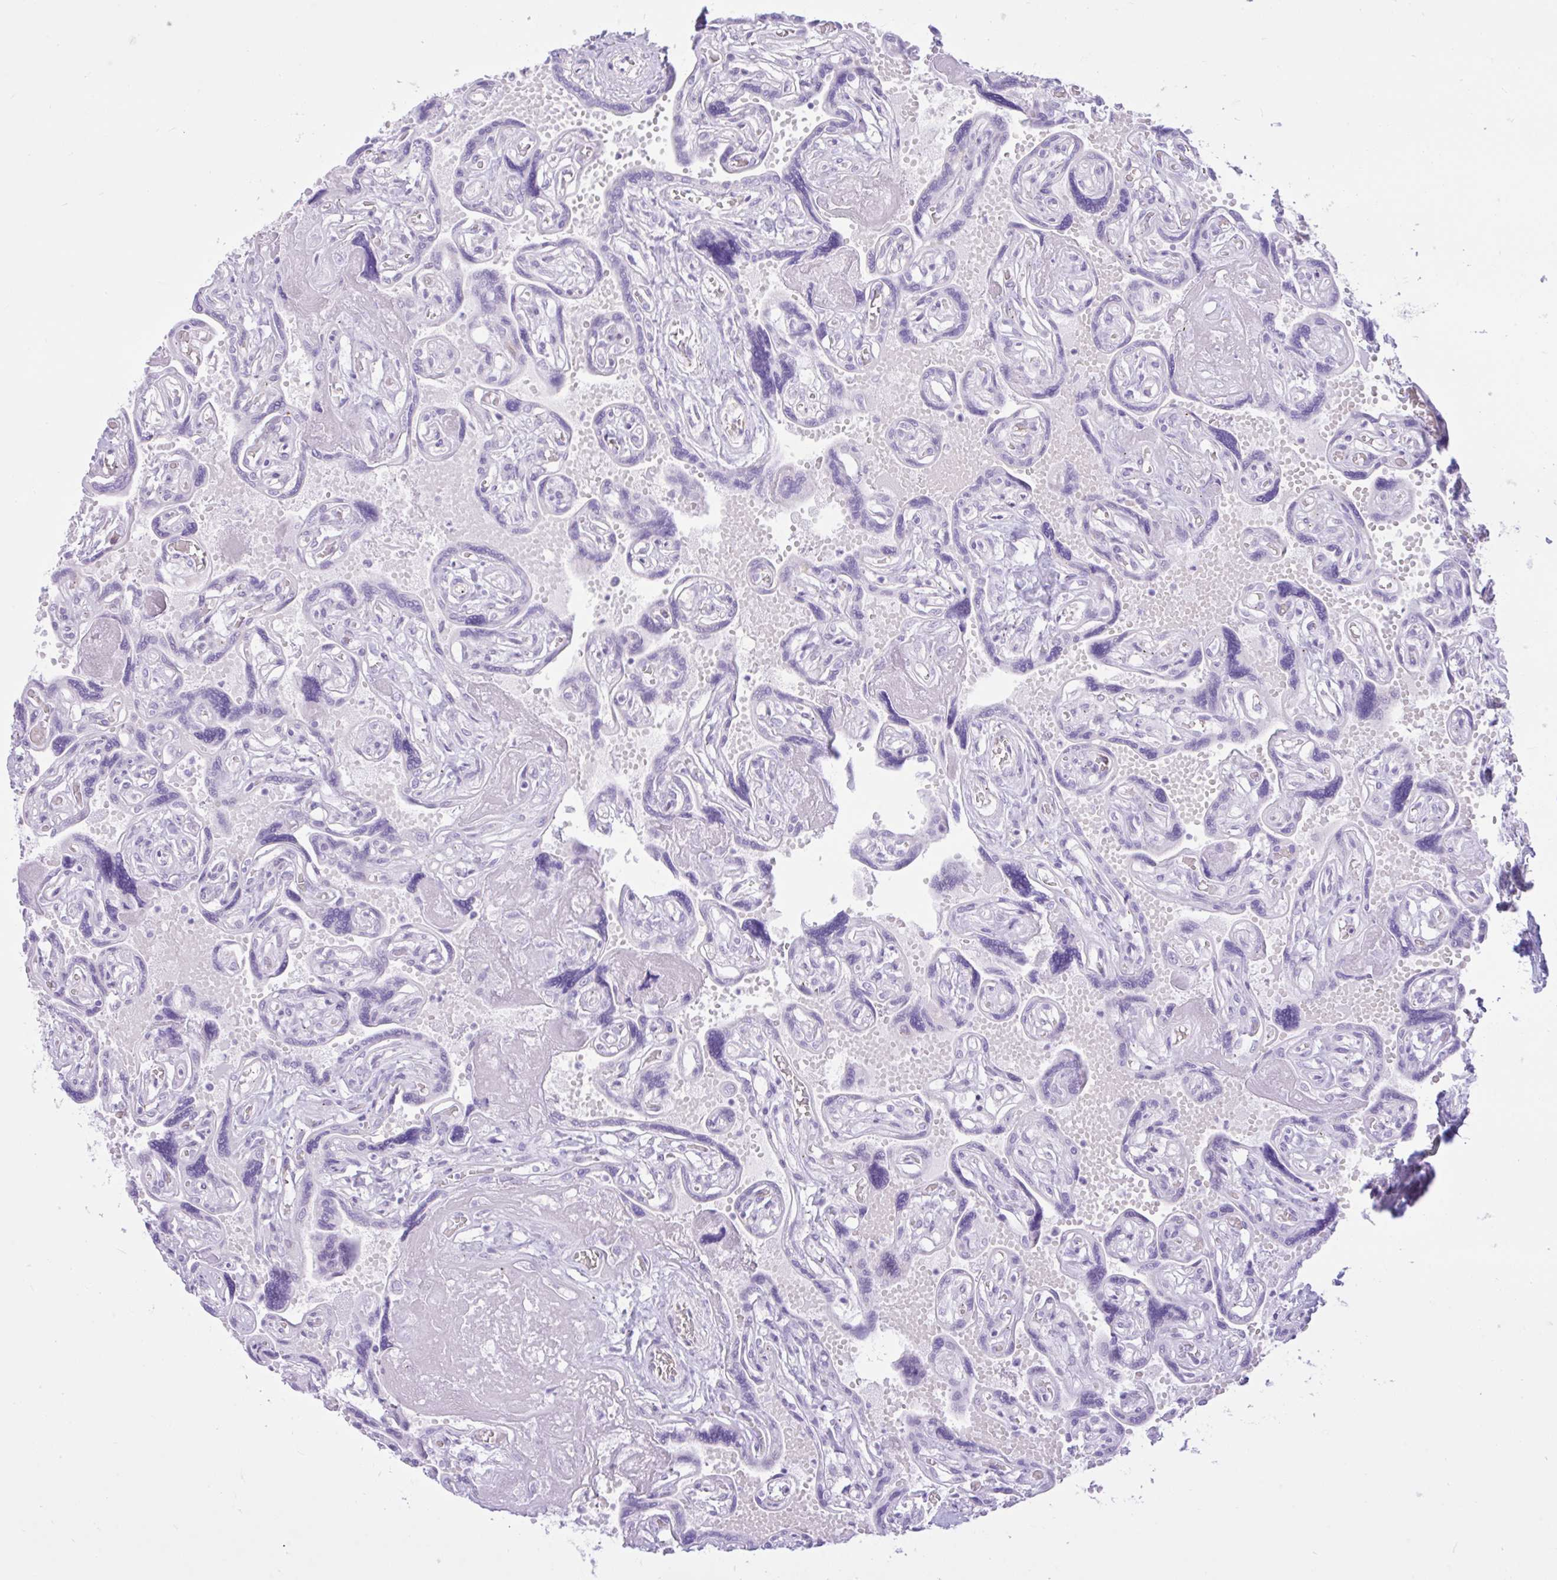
{"staining": {"intensity": "negative", "quantity": "none", "location": "none"}, "tissue": "placenta", "cell_type": "Trophoblastic cells", "image_type": "normal", "snomed": [{"axis": "morphology", "description": "Normal tissue, NOS"}, {"axis": "topography", "description": "Placenta"}], "caption": "This image is of unremarkable placenta stained with IHC to label a protein in brown with the nuclei are counter-stained blue. There is no positivity in trophoblastic cells.", "gene": "REEP1", "patient": {"sex": "female", "age": 32}}